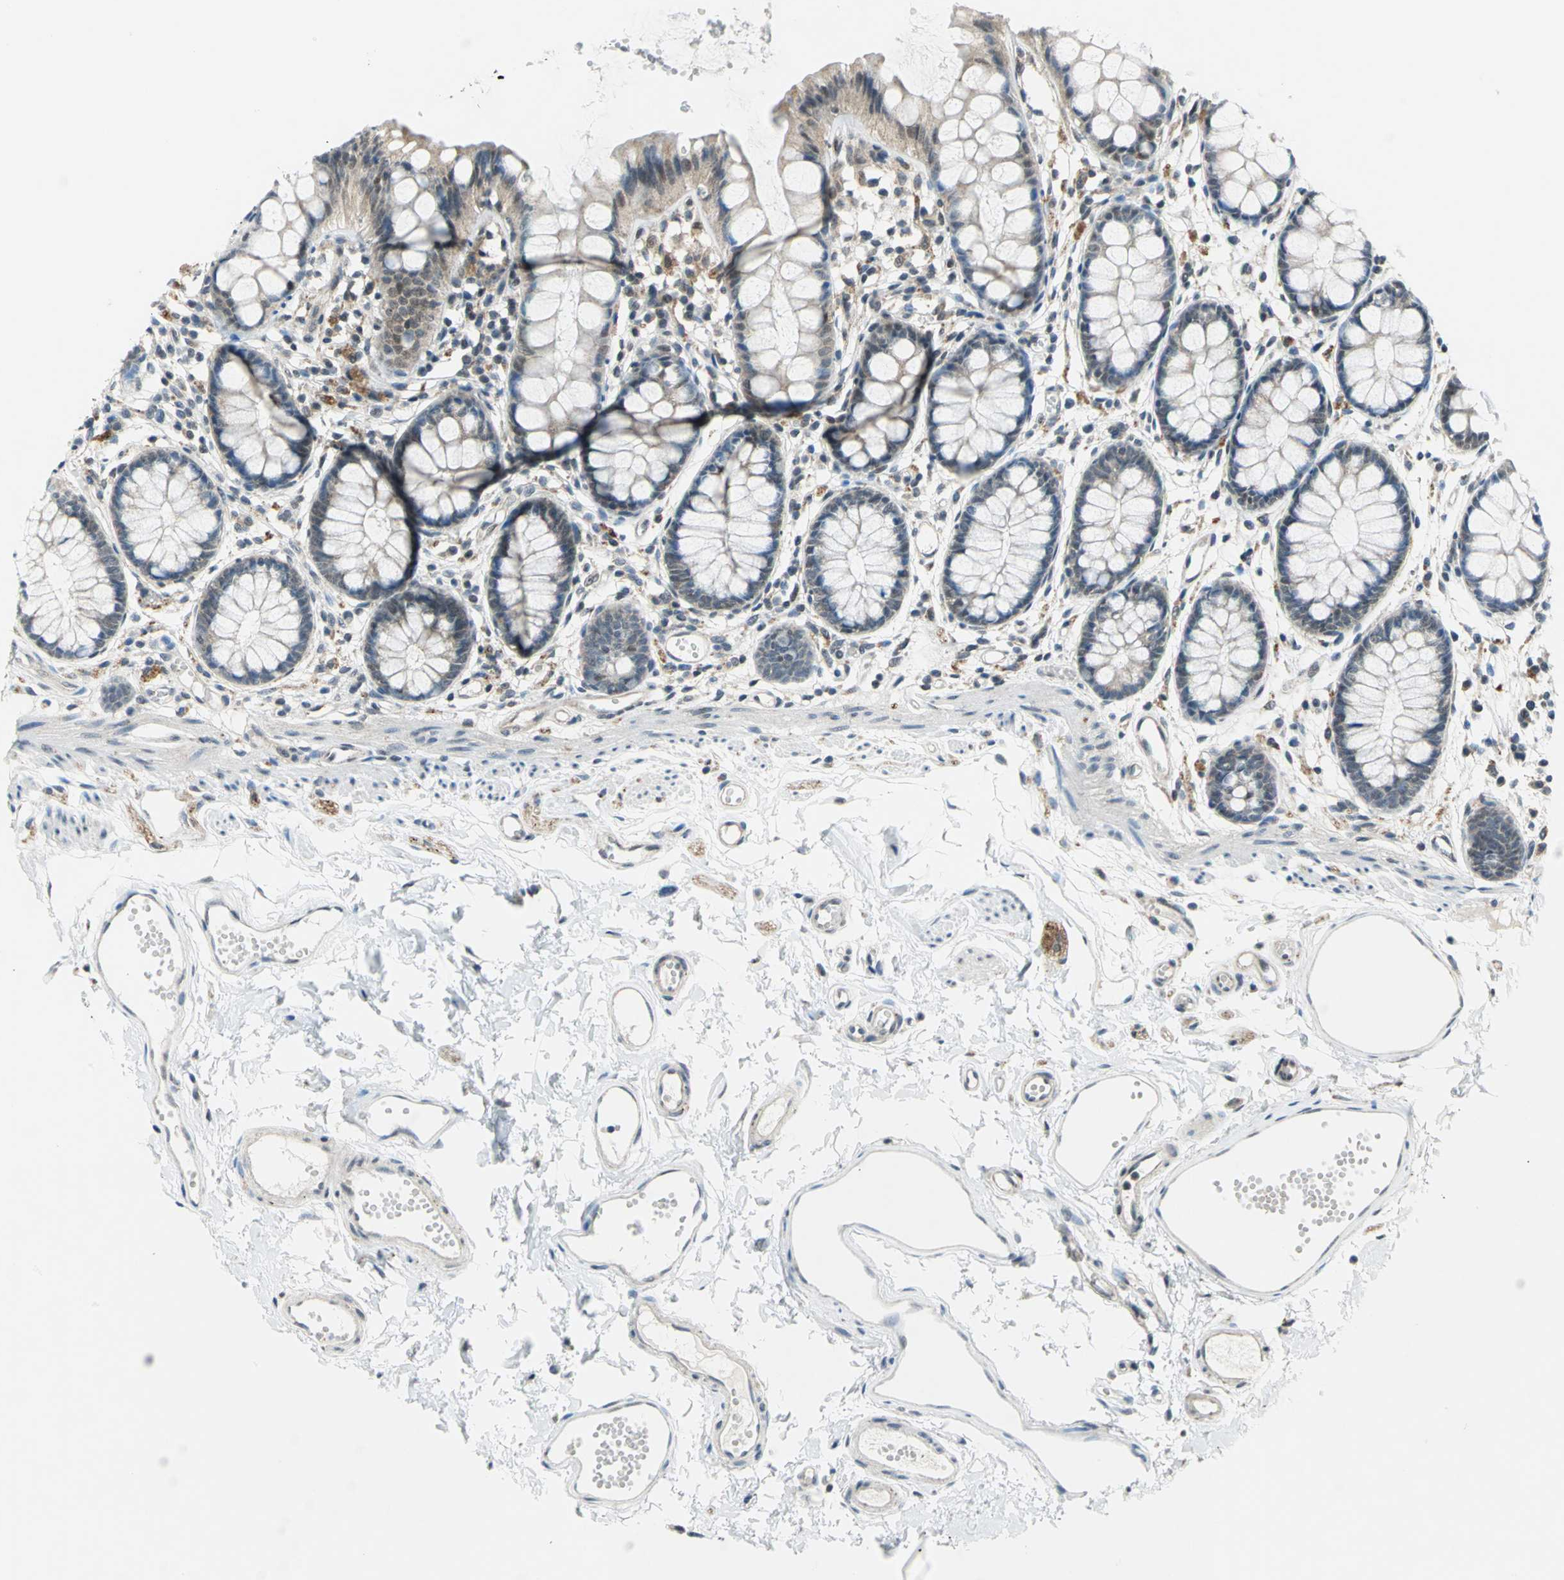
{"staining": {"intensity": "weak", "quantity": "25%-75%", "location": "cytoplasmic/membranous"}, "tissue": "rectum", "cell_type": "Glandular cells", "image_type": "normal", "snomed": [{"axis": "morphology", "description": "Normal tissue, NOS"}, {"axis": "topography", "description": "Rectum"}], "caption": "Immunohistochemical staining of benign rectum reveals weak cytoplasmic/membranous protein positivity in about 25%-75% of glandular cells. Nuclei are stained in blue.", "gene": "PIN1", "patient": {"sex": "female", "age": 66}}